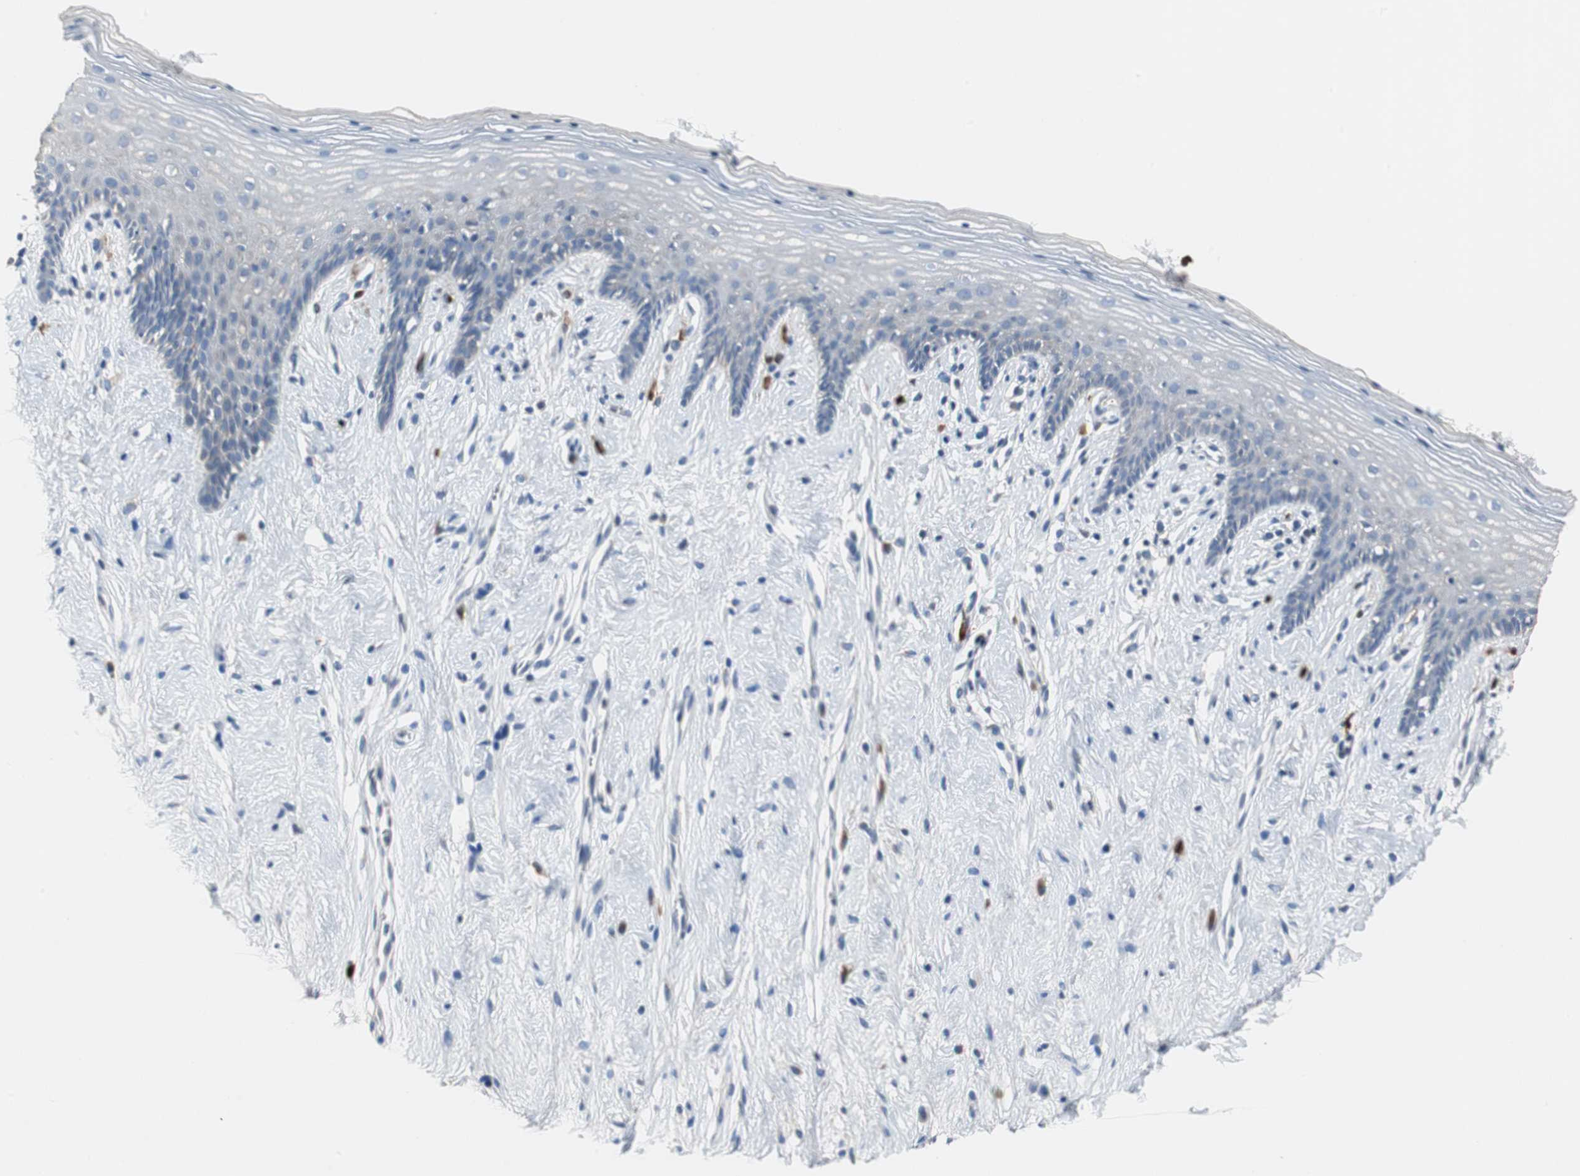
{"staining": {"intensity": "negative", "quantity": "none", "location": "none"}, "tissue": "vagina", "cell_type": "Squamous epithelial cells", "image_type": "normal", "snomed": [{"axis": "morphology", "description": "Normal tissue, NOS"}, {"axis": "topography", "description": "Vagina"}], "caption": "High power microscopy photomicrograph of an IHC histopathology image of benign vagina, revealing no significant positivity in squamous epithelial cells. Brightfield microscopy of immunohistochemistry stained with DAB (brown) and hematoxylin (blue), captured at high magnification.", "gene": "CALB2", "patient": {"sex": "female", "age": 44}}